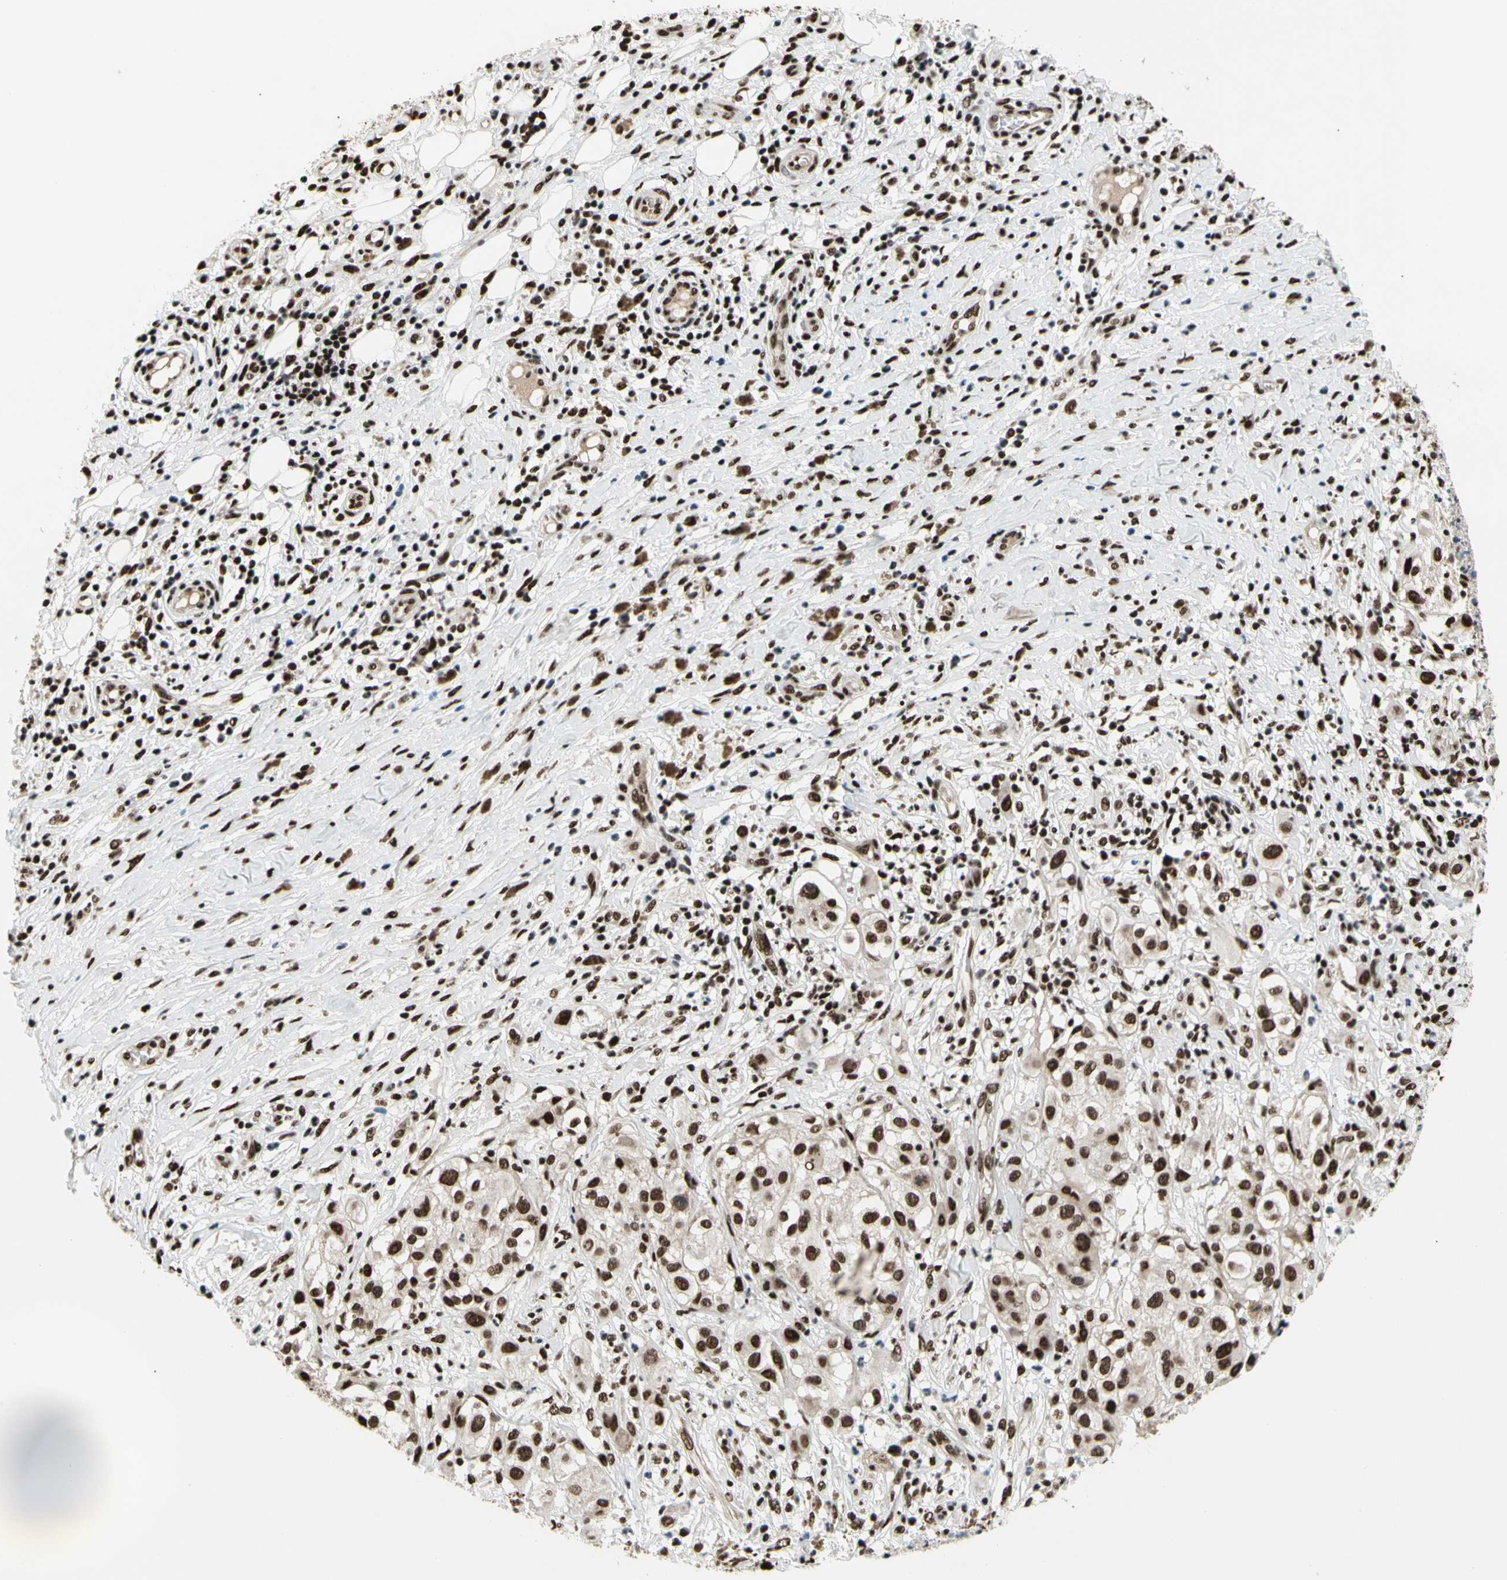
{"staining": {"intensity": "strong", "quantity": ">75%", "location": "nuclear"}, "tissue": "melanoma", "cell_type": "Tumor cells", "image_type": "cancer", "snomed": [{"axis": "morphology", "description": "Necrosis, NOS"}, {"axis": "morphology", "description": "Malignant melanoma, NOS"}, {"axis": "topography", "description": "Skin"}], "caption": "Malignant melanoma was stained to show a protein in brown. There is high levels of strong nuclear positivity in about >75% of tumor cells. The staining was performed using DAB (3,3'-diaminobenzidine) to visualize the protein expression in brown, while the nuclei were stained in blue with hematoxylin (Magnification: 20x).", "gene": "SRSF11", "patient": {"sex": "female", "age": 87}}